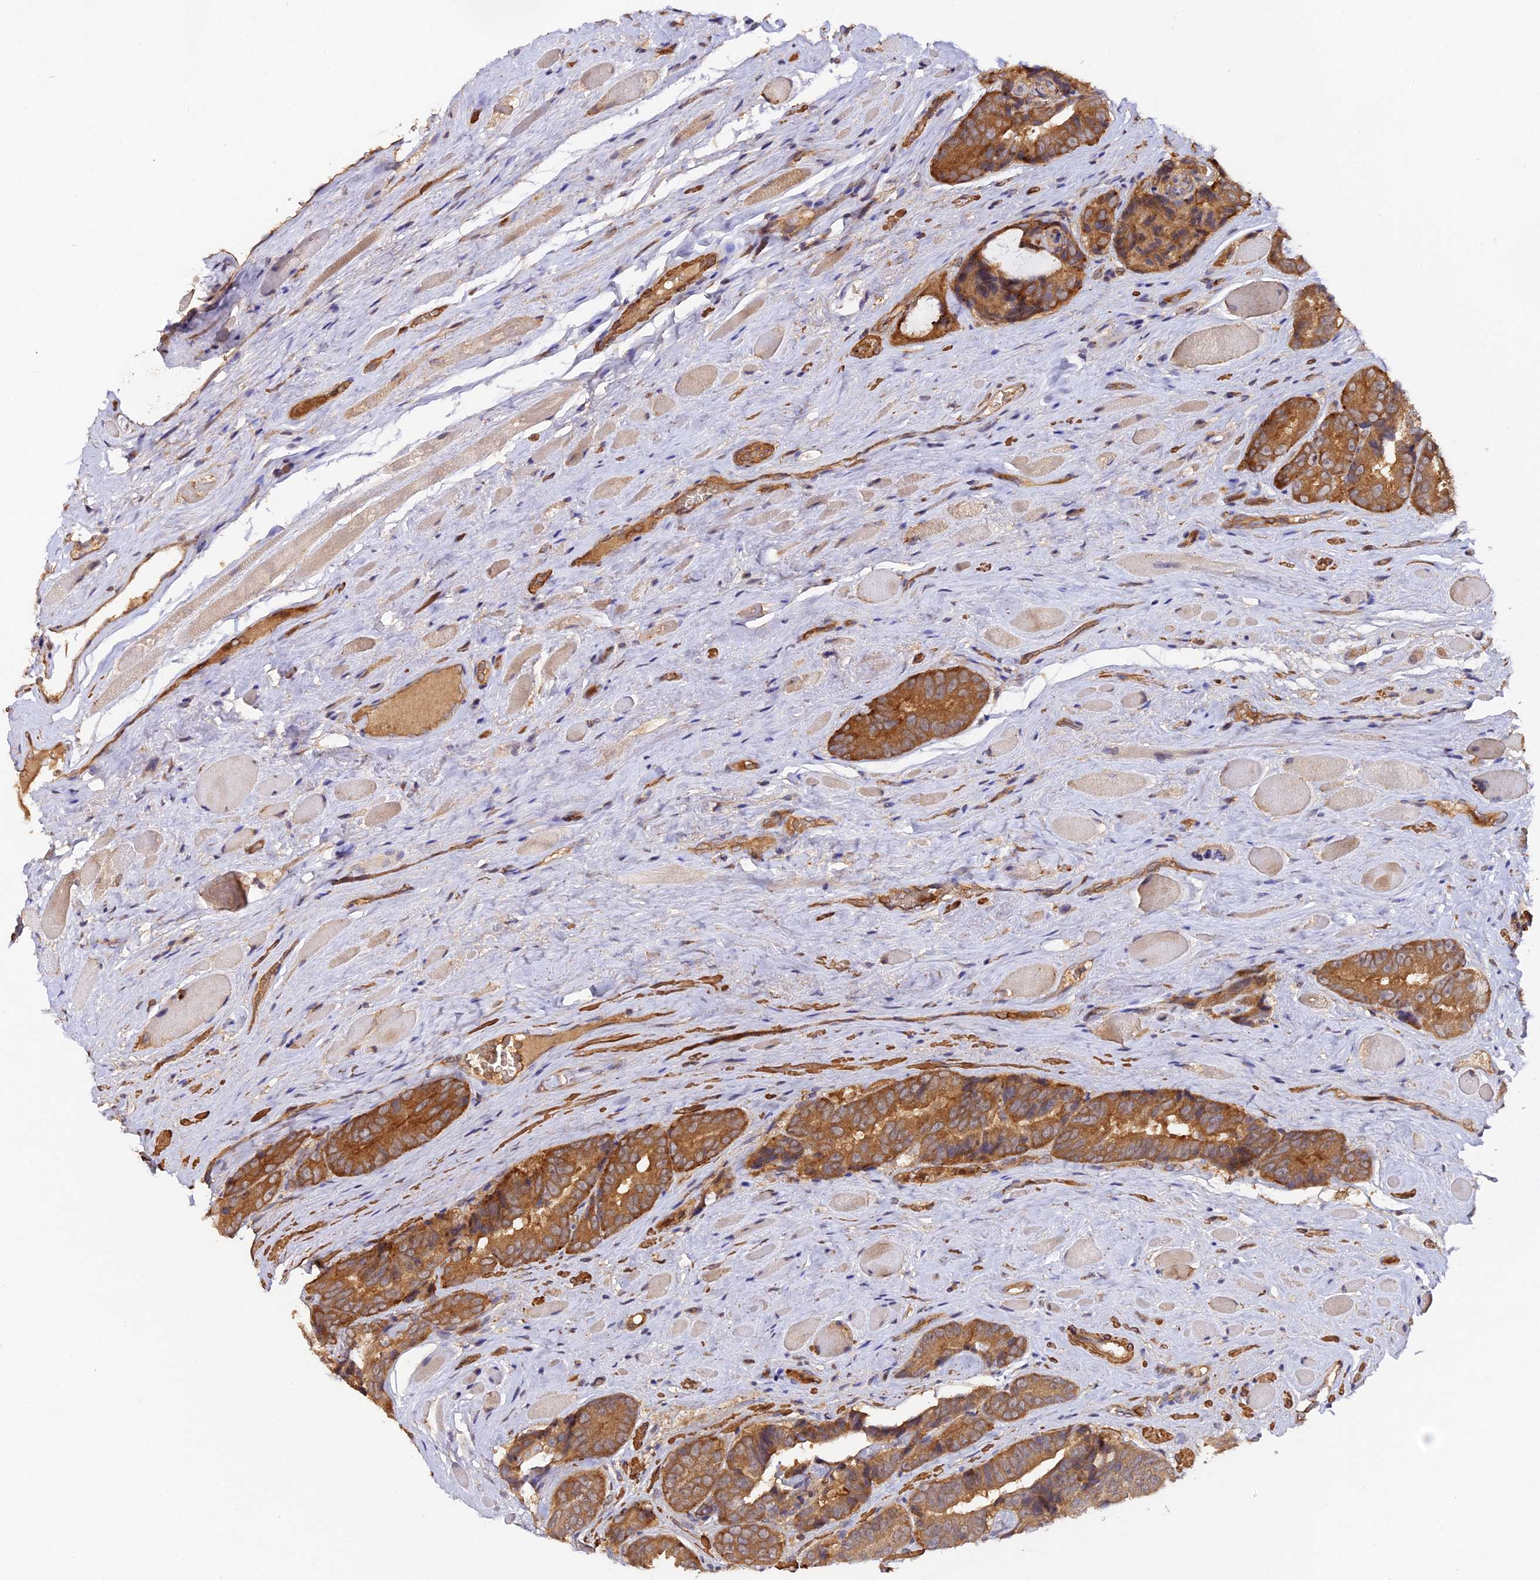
{"staining": {"intensity": "strong", "quantity": ">75%", "location": "cytoplasmic/membranous"}, "tissue": "prostate cancer", "cell_type": "Tumor cells", "image_type": "cancer", "snomed": [{"axis": "morphology", "description": "Adenocarcinoma, High grade"}, {"axis": "topography", "description": "Prostate"}], "caption": "This histopathology image exhibits immunohistochemistry staining of human prostate cancer (high-grade adenocarcinoma), with high strong cytoplasmic/membranous positivity in about >75% of tumor cells.", "gene": "TRIM26", "patient": {"sex": "male", "age": 72}}